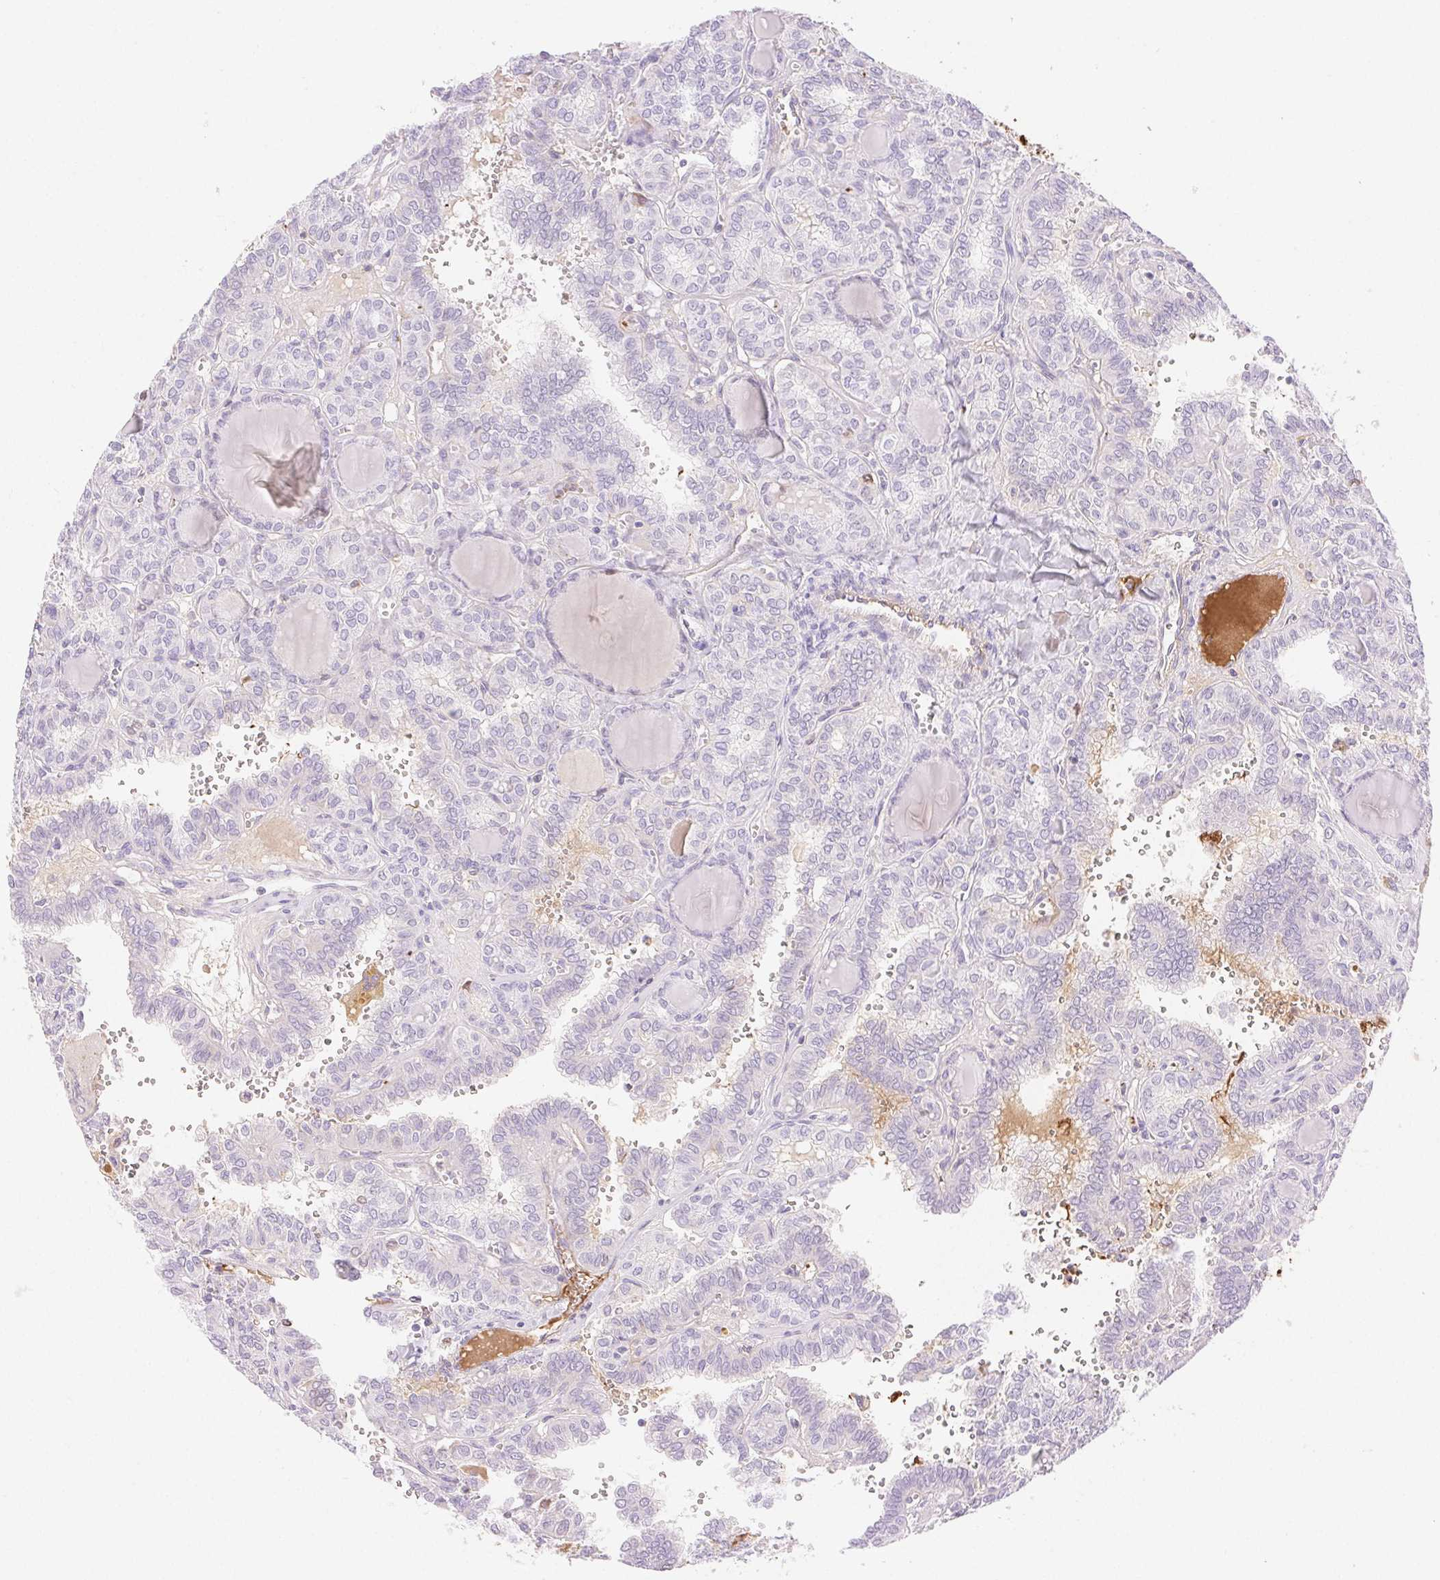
{"staining": {"intensity": "negative", "quantity": "none", "location": "none"}, "tissue": "thyroid cancer", "cell_type": "Tumor cells", "image_type": "cancer", "snomed": [{"axis": "morphology", "description": "Papillary adenocarcinoma, NOS"}, {"axis": "topography", "description": "Thyroid gland"}], "caption": "Protein analysis of thyroid cancer (papillary adenocarcinoma) reveals no significant expression in tumor cells.", "gene": "FGA", "patient": {"sex": "female", "age": 41}}